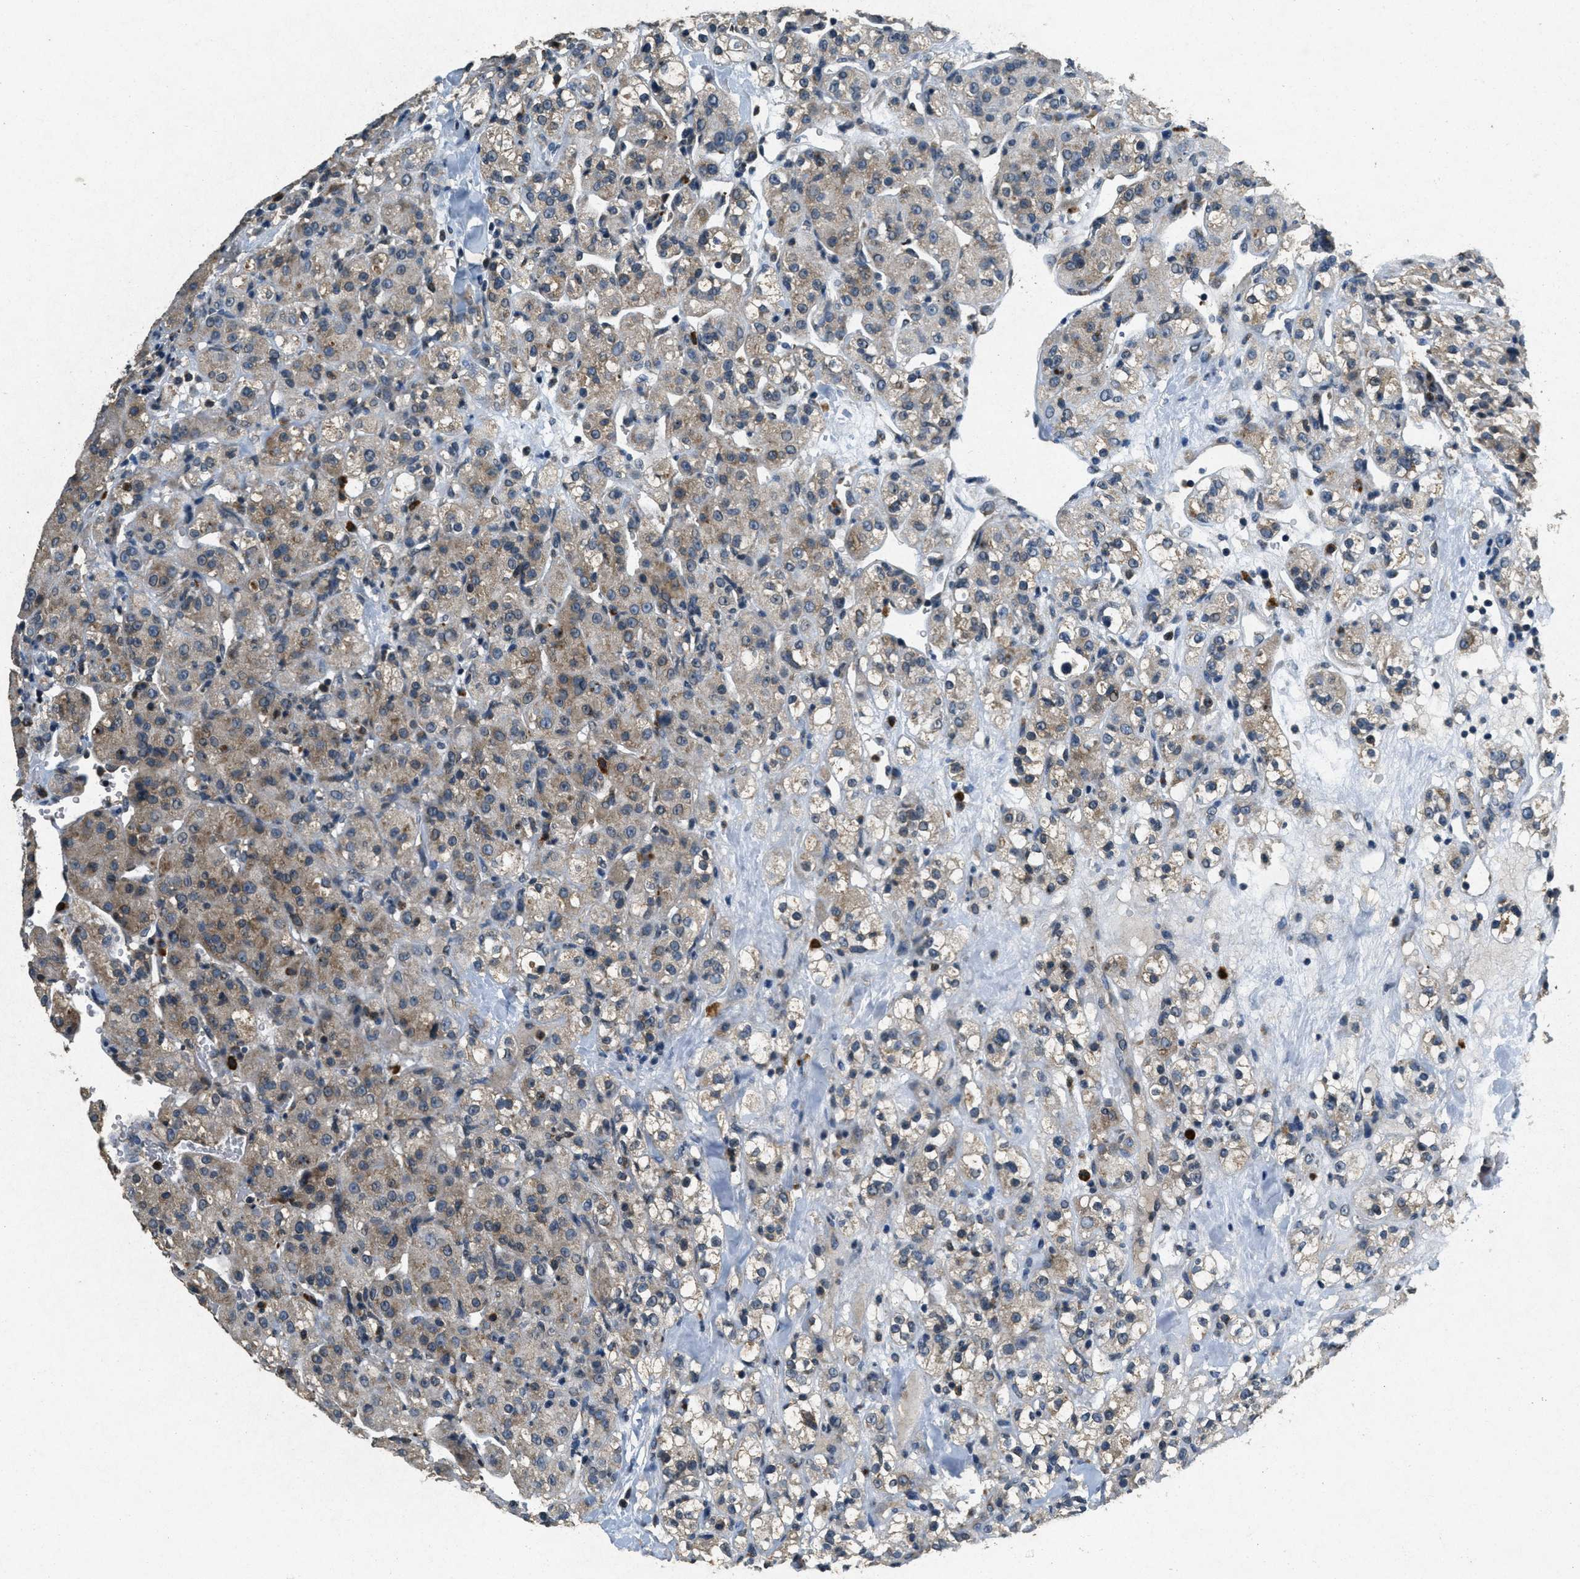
{"staining": {"intensity": "moderate", "quantity": "25%-75%", "location": "cytoplasmic/membranous"}, "tissue": "renal cancer", "cell_type": "Tumor cells", "image_type": "cancer", "snomed": [{"axis": "morphology", "description": "Normal tissue, NOS"}, {"axis": "morphology", "description": "Adenocarcinoma, NOS"}, {"axis": "topography", "description": "Kidney"}], "caption": "About 25%-75% of tumor cells in renal adenocarcinoma reveal moderate cytoplasmic/membranous protein staining as visualized by brown immunohistochemical staining.", "gene": "RAB3D", "patient": {"sex": "male", "age": 61}}